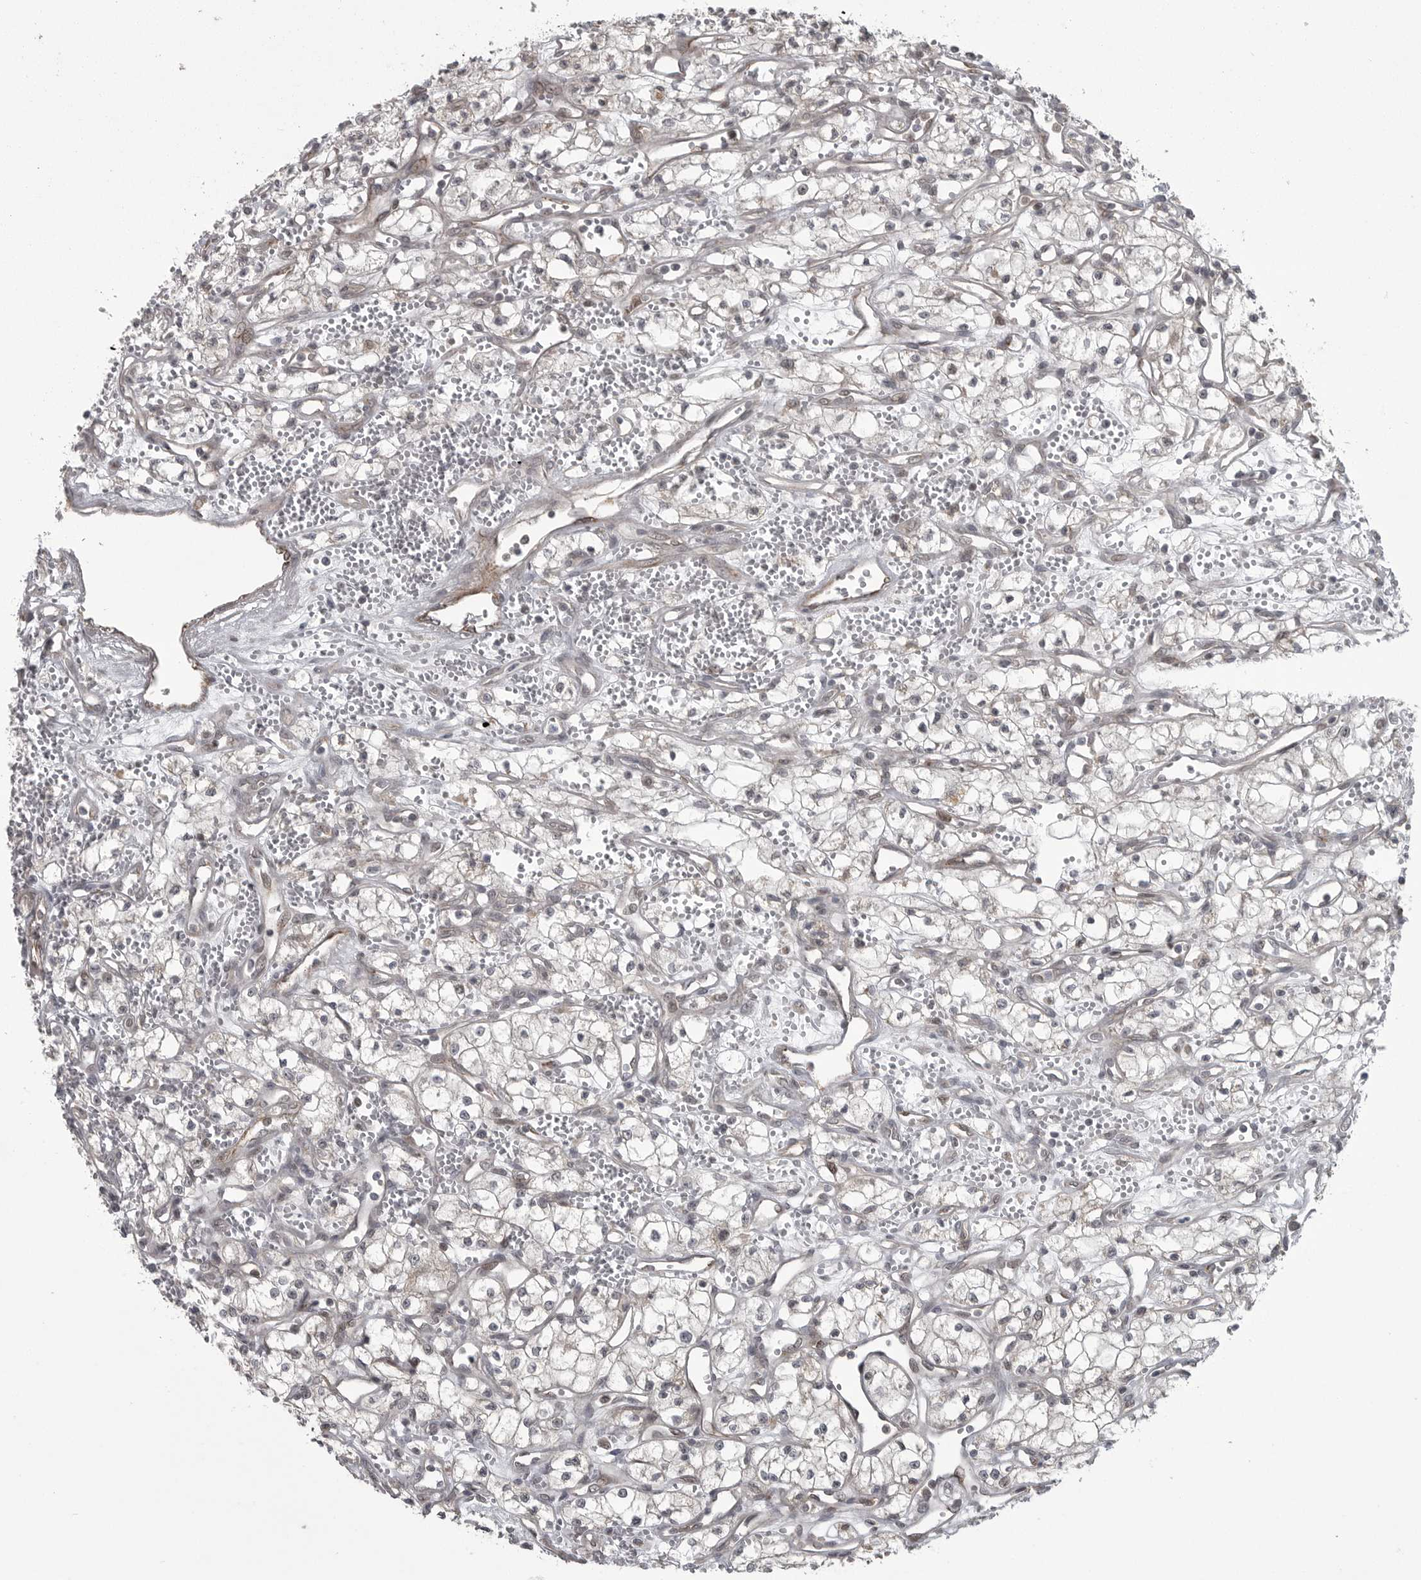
{"staining": {"intensity": "negative", "quantity": "none", "location": "none"}, "tissue": "renal cancer", "cell_type": "Tumor cells", "image_type": "cancer", "snomed": [{"axis": "morphology", "description": "Adenocarcinoma, NOS"}, {"axis": "topography", "description": "Kidney"}], "caption": "Image shows no significant protein expression in tumor cells of renal cancer (adenocarcinoma).", "gene": "PPP1R9A", "patient": {"sex": "male", "age": 59}}